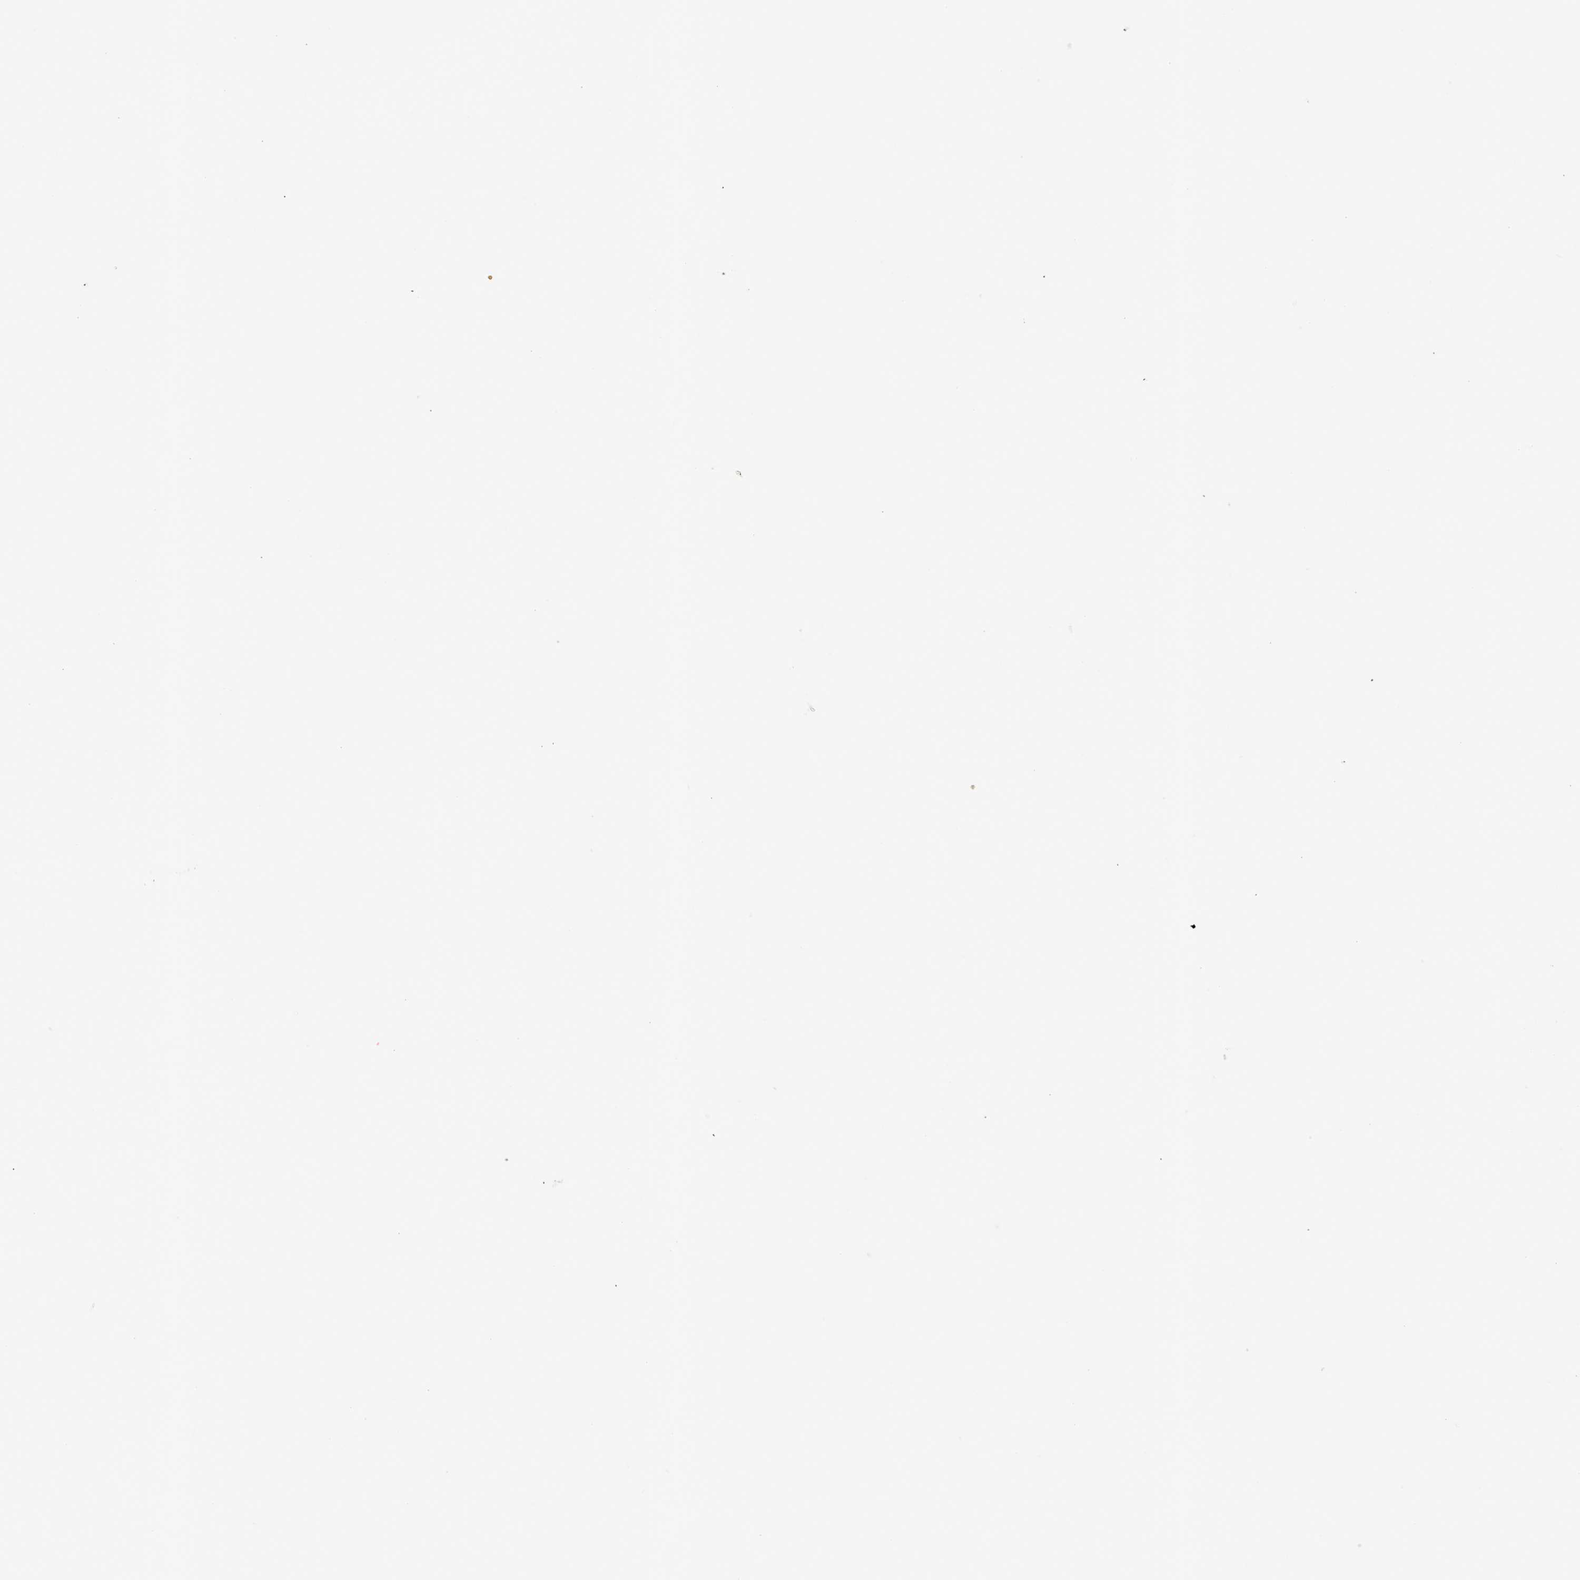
{"staining": {"intensity": "moderate", "quantity": "<25%", "location": "cytoplasmic/membranous"}, "tissue": "stomach cancer", "cell_type": "Tumor cells", "image_type": "cancer", "snomed": [{"axis": "morphology", "description": "Adenocarcinoma, NOS"}, {"axis": "topography", "description": "Stomach"}], "caption": "Tumor cells demonstrate moderate cytoplasmic/membranous expression in about <25% of cells in stomach adenocarcinoma.", "gene": "CFI", "patient": {"sex": "female", "age": 75}}